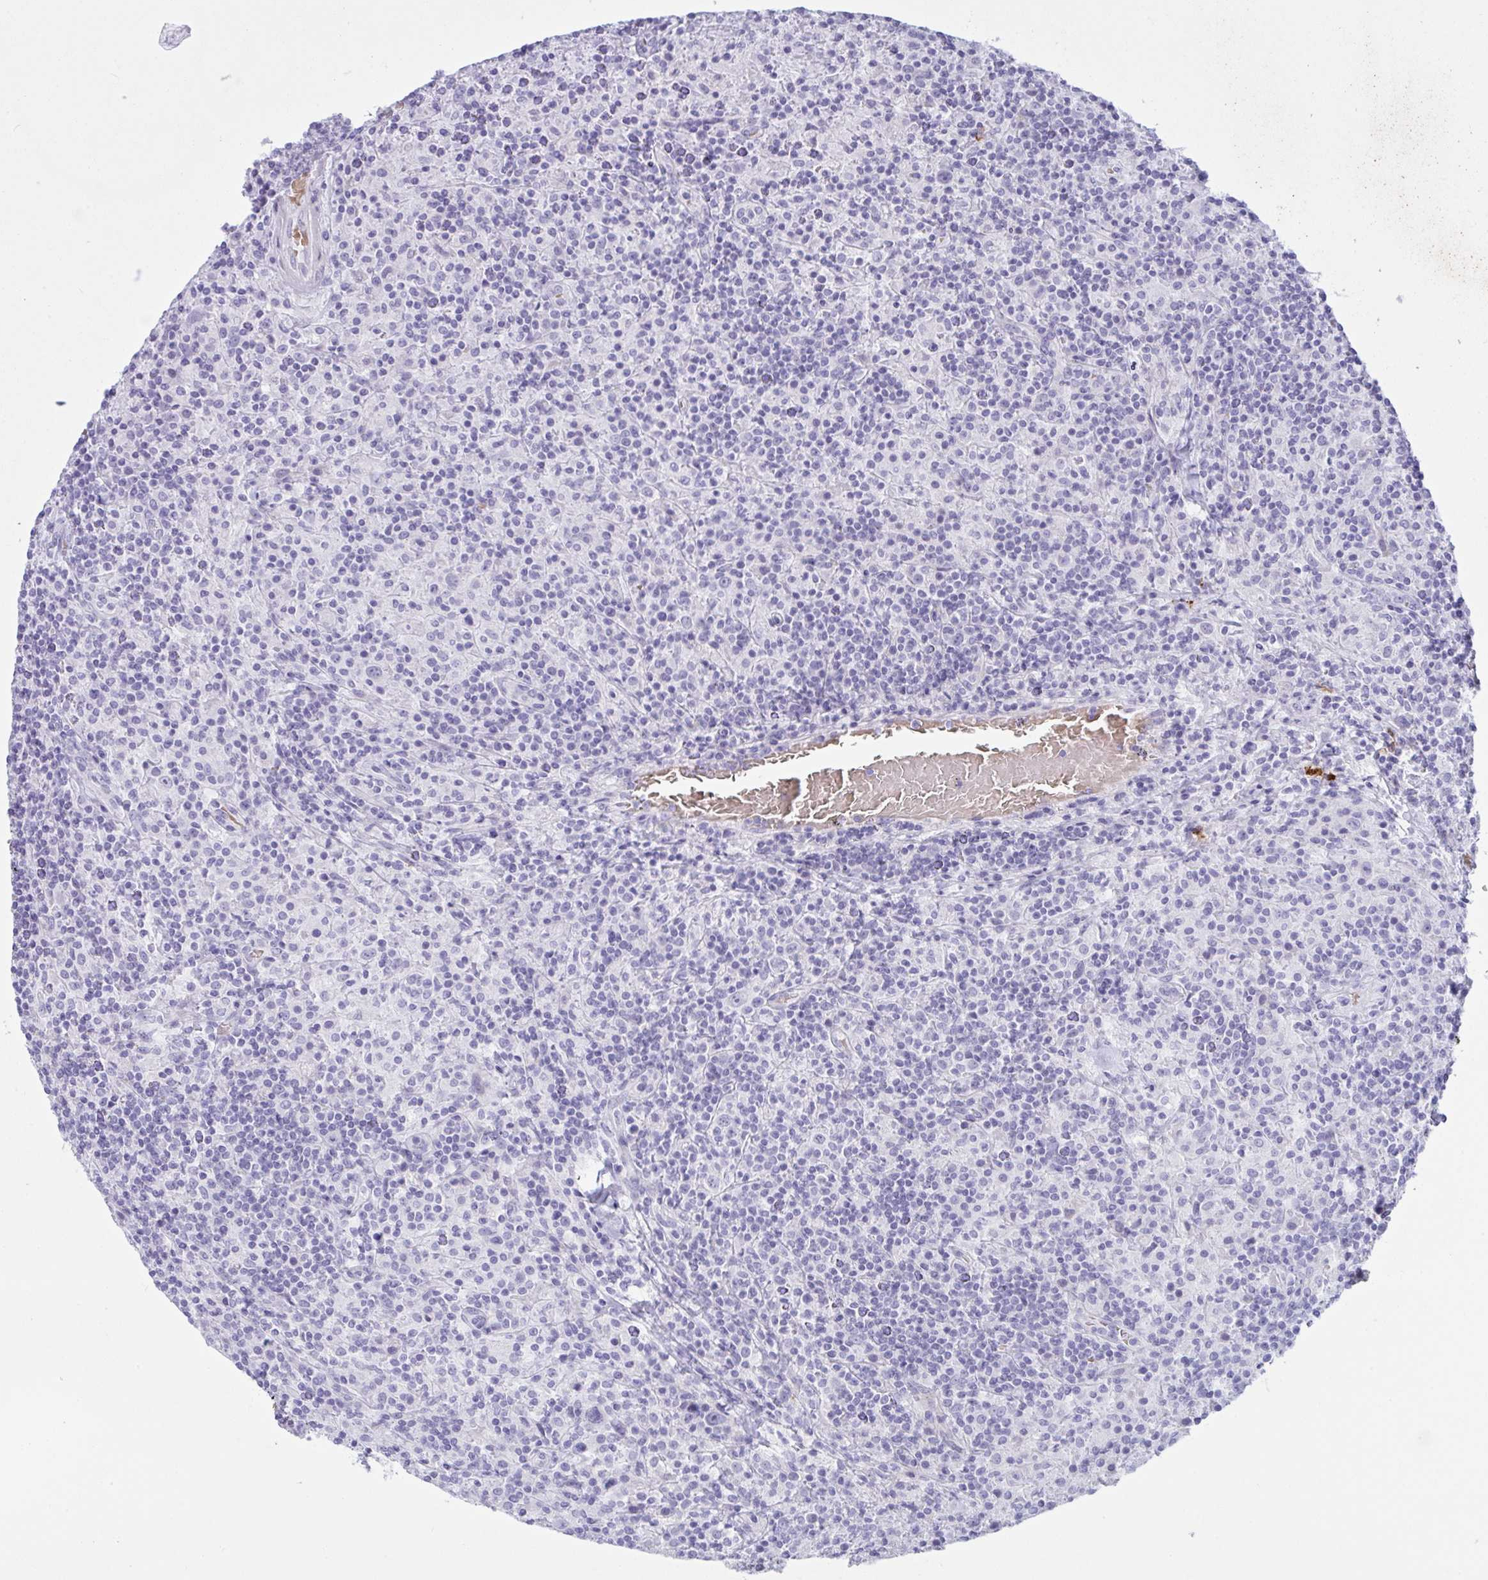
{"staining": {"intensity": "negative", "quantity": "none", "location": "none"}, "tissue": "lymphoma", "cell_type": "Tumor cells", "image_type": "cancer", "snomed": [{"axis": "morphology", "description": "Hodgkin's disease, NOS"}, {"axis": "topography", "description": "Lymph node"}], "caption": "This is an immunohistochemistry micrograph of human Hodgkin's disease. There is no expression in tumor cells.", "gene": "ZNF684", "patient": {"sex": "male", "age": 70}}